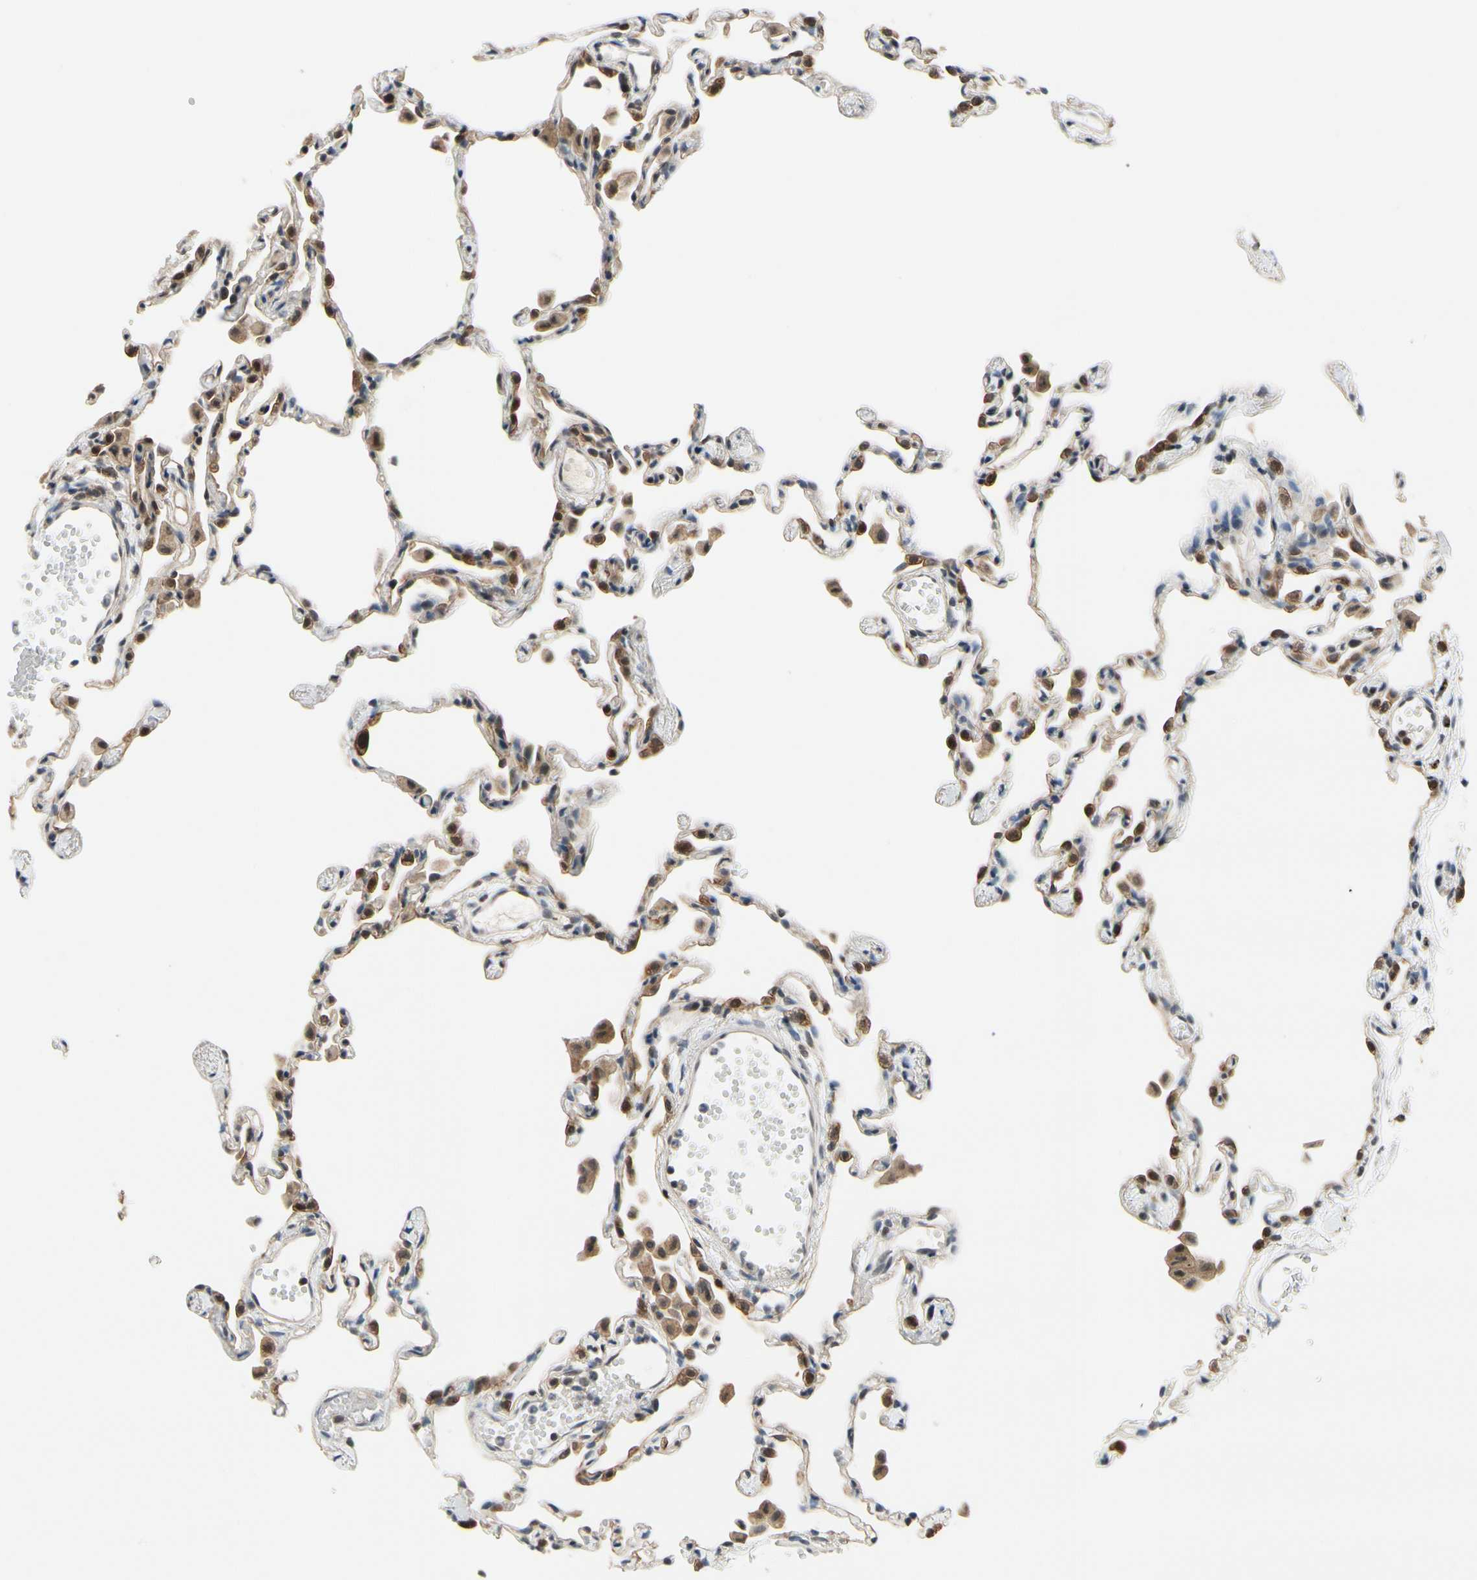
{"staining": {"intensity": "strong", "quantity": "25%-75%", "location": "cytoplasmic/membranous,nuclear"}, "tissue": "lung", "cell_type": "Alveolar cells", "image_type": "normal", "snomed": [{"axis": "morphology", "description": "Normal tissue, NOS"}, {"axis": "topography", "description": "Lung"}], "caption": "Protein staining of benign lung exhibits strong cytoplasmic/membranous,nuclear staining in about 25%-75% of alveolar cells.", "gene": "TAF12", "patient": {"sex": "female", "age": 49}}